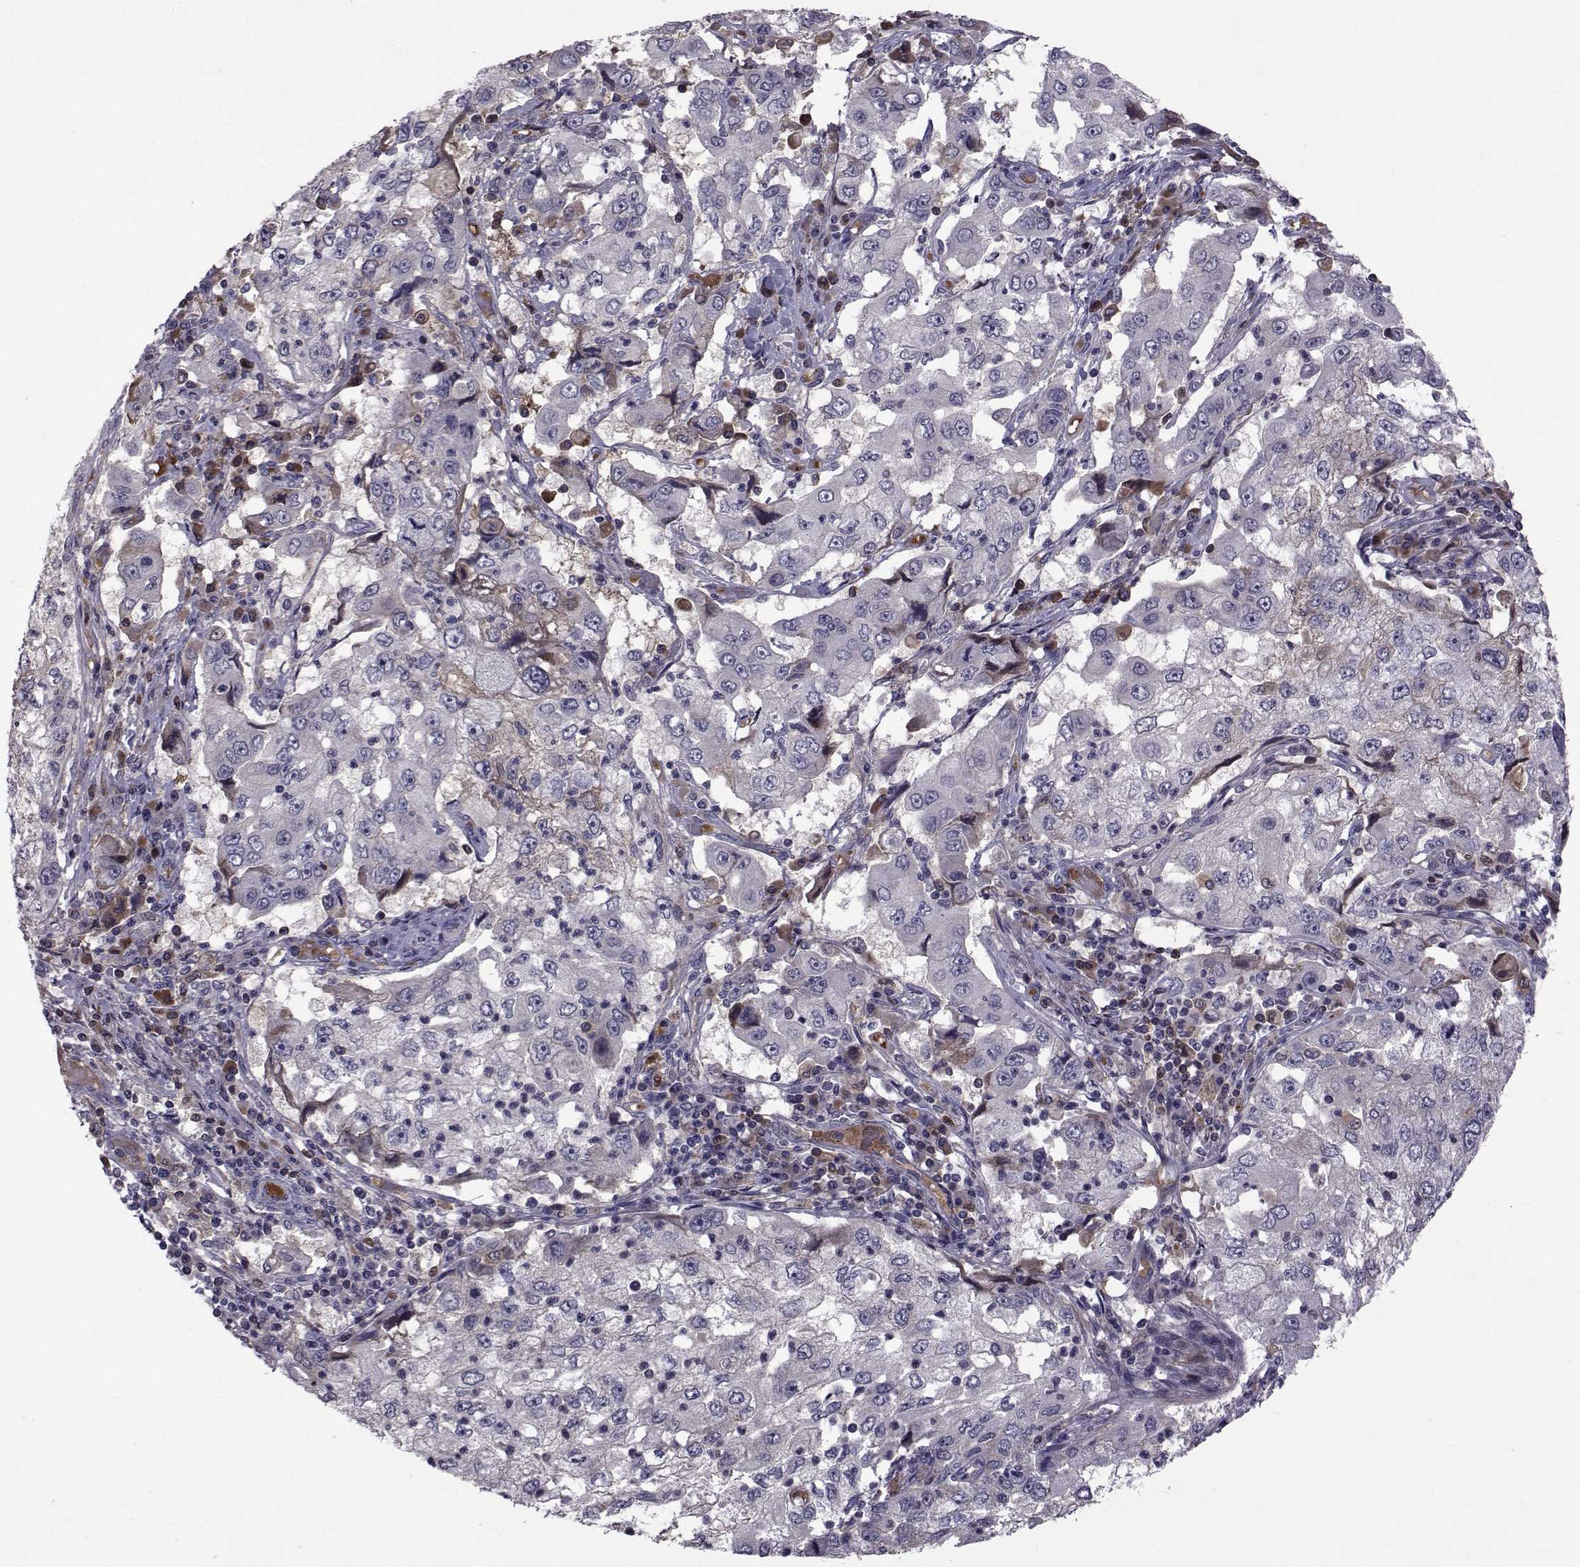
{"staining": {"intensity": "negative", "quantity": "none", "location": "none"}, "tissue": "cervical cancer", "cell_type": "Tumor cells", "image_type": "cancer", "snomed": [{"axis": "morphology", "description": "Squamous cell carcinoma, NOS"}, {"axis": "topography", "description": "Cervix"}], "caption": "This is a photomicrograph of IHC staining of cervical squamous cell carcinoma, which shows no staining in tumor cells. (Brightfield microscopy of DAB (3,3'-diaminobenzidine) immunohistochemistry (IHC) at high magnification).", "gene": "TNFRSF11B", "patient": {"sex": "female", "age": 36}}